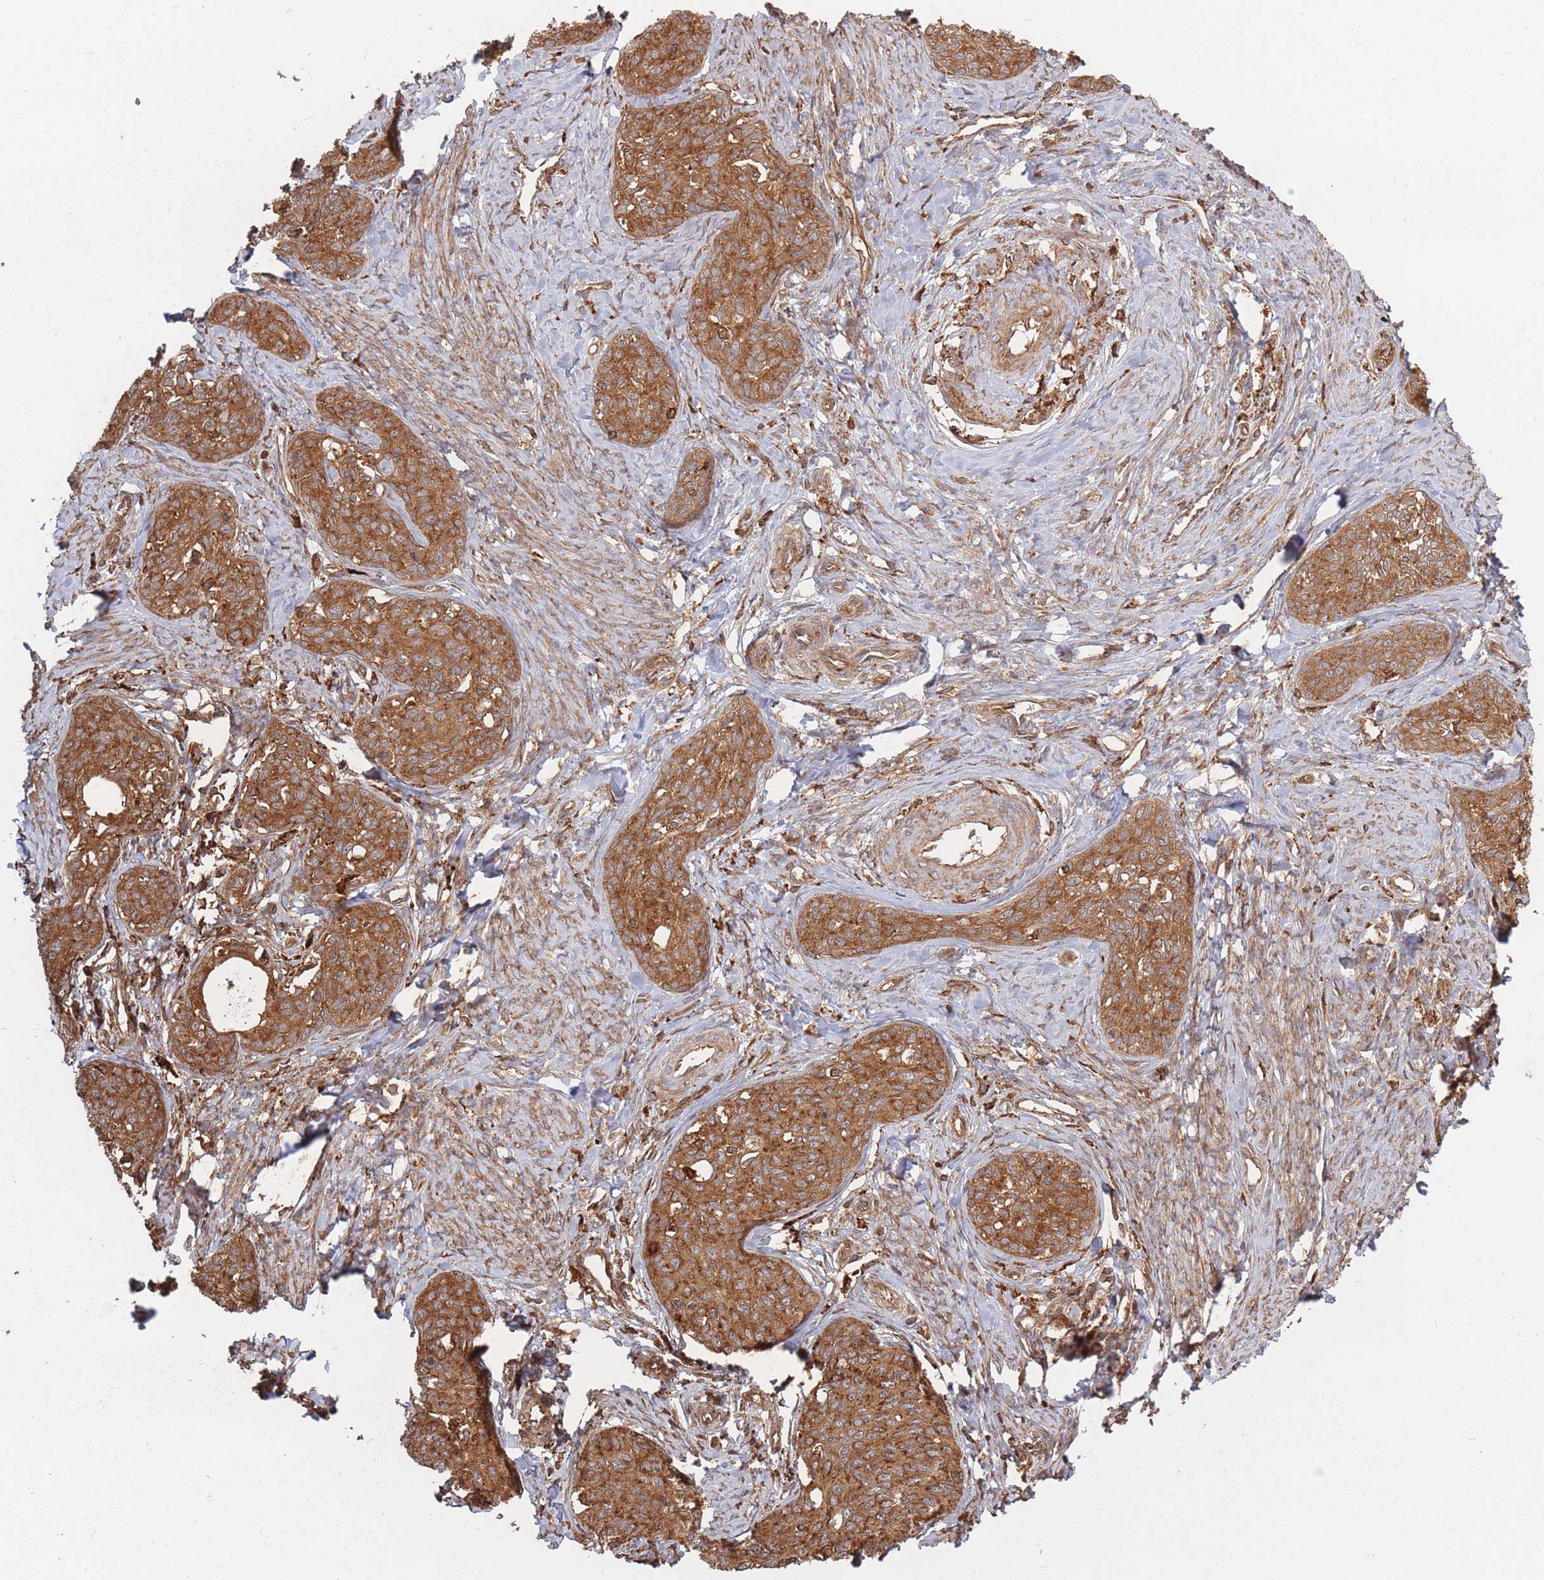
{"staining": {"intensity": "moderate", "quantity": ">75%", "location": "cytoplasmic/membranous"}, "tissue": "cervical cancer", "cell_type": "Tumor cells", "image_type": "cancer", "snomed": [{"axis": "morphology", "description": "Squamous cell carcinoma, NOS"}, {"axis": "morphology", "description": "Adenocarcinoma, NOS"}, {"axis": "topography", "description": "Cervix"}], "caption": "Immunohistochemistry (DAB) staining of adenocarcinoma (cervical) displays moderate cytoplasmic/membranous protein positivity in approximately >75% of tumor cells.", "gene": "RASSF2", "patient": {"sex": "female", "age": 52}}